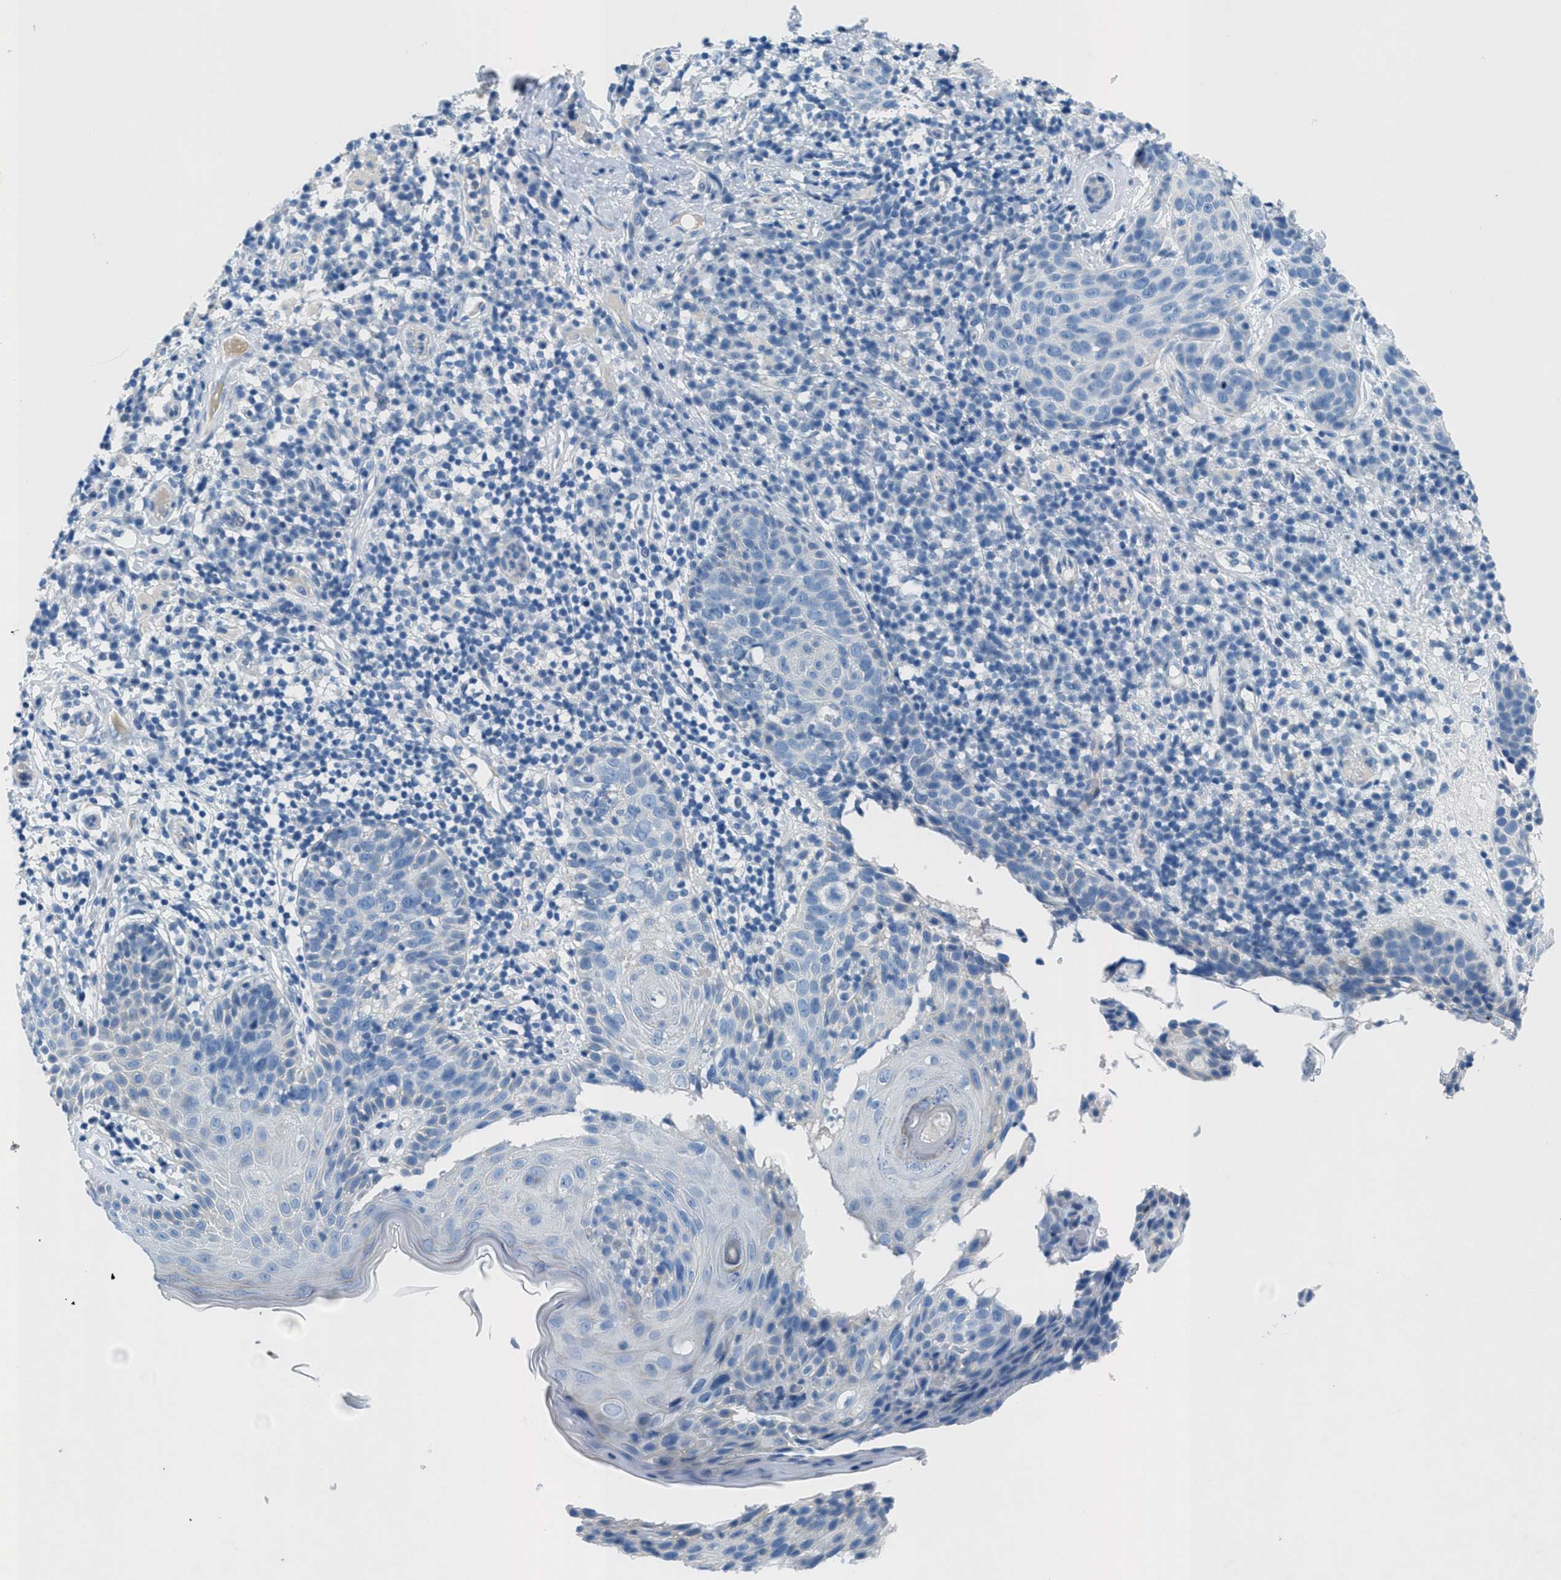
{"staining": {"intensity": "negative", "quantity": "none", "location": "none"}, "tissue": "skin cancer", "cell_type": "Tumor cells", "image_type": "cancer", "snomed": [{"axis": "morphology", "description": "Squamous cell carcinoma in situ, NOS"}, {"axis": "morphology", "description": "Squamous cell carcinoma, NOS"}, {"axis": "topography", "description": "Skin"}], "caption": "High magnification brightfield microscopy of skin cancer (squamous cell carcinoma in situ) stained with DAB (brown) and counterstained with hematoxylin (blue): tumor cells show no significant positivity.", "gene": "GALNT17", "patient": {"sex": "male", "age": 93}}